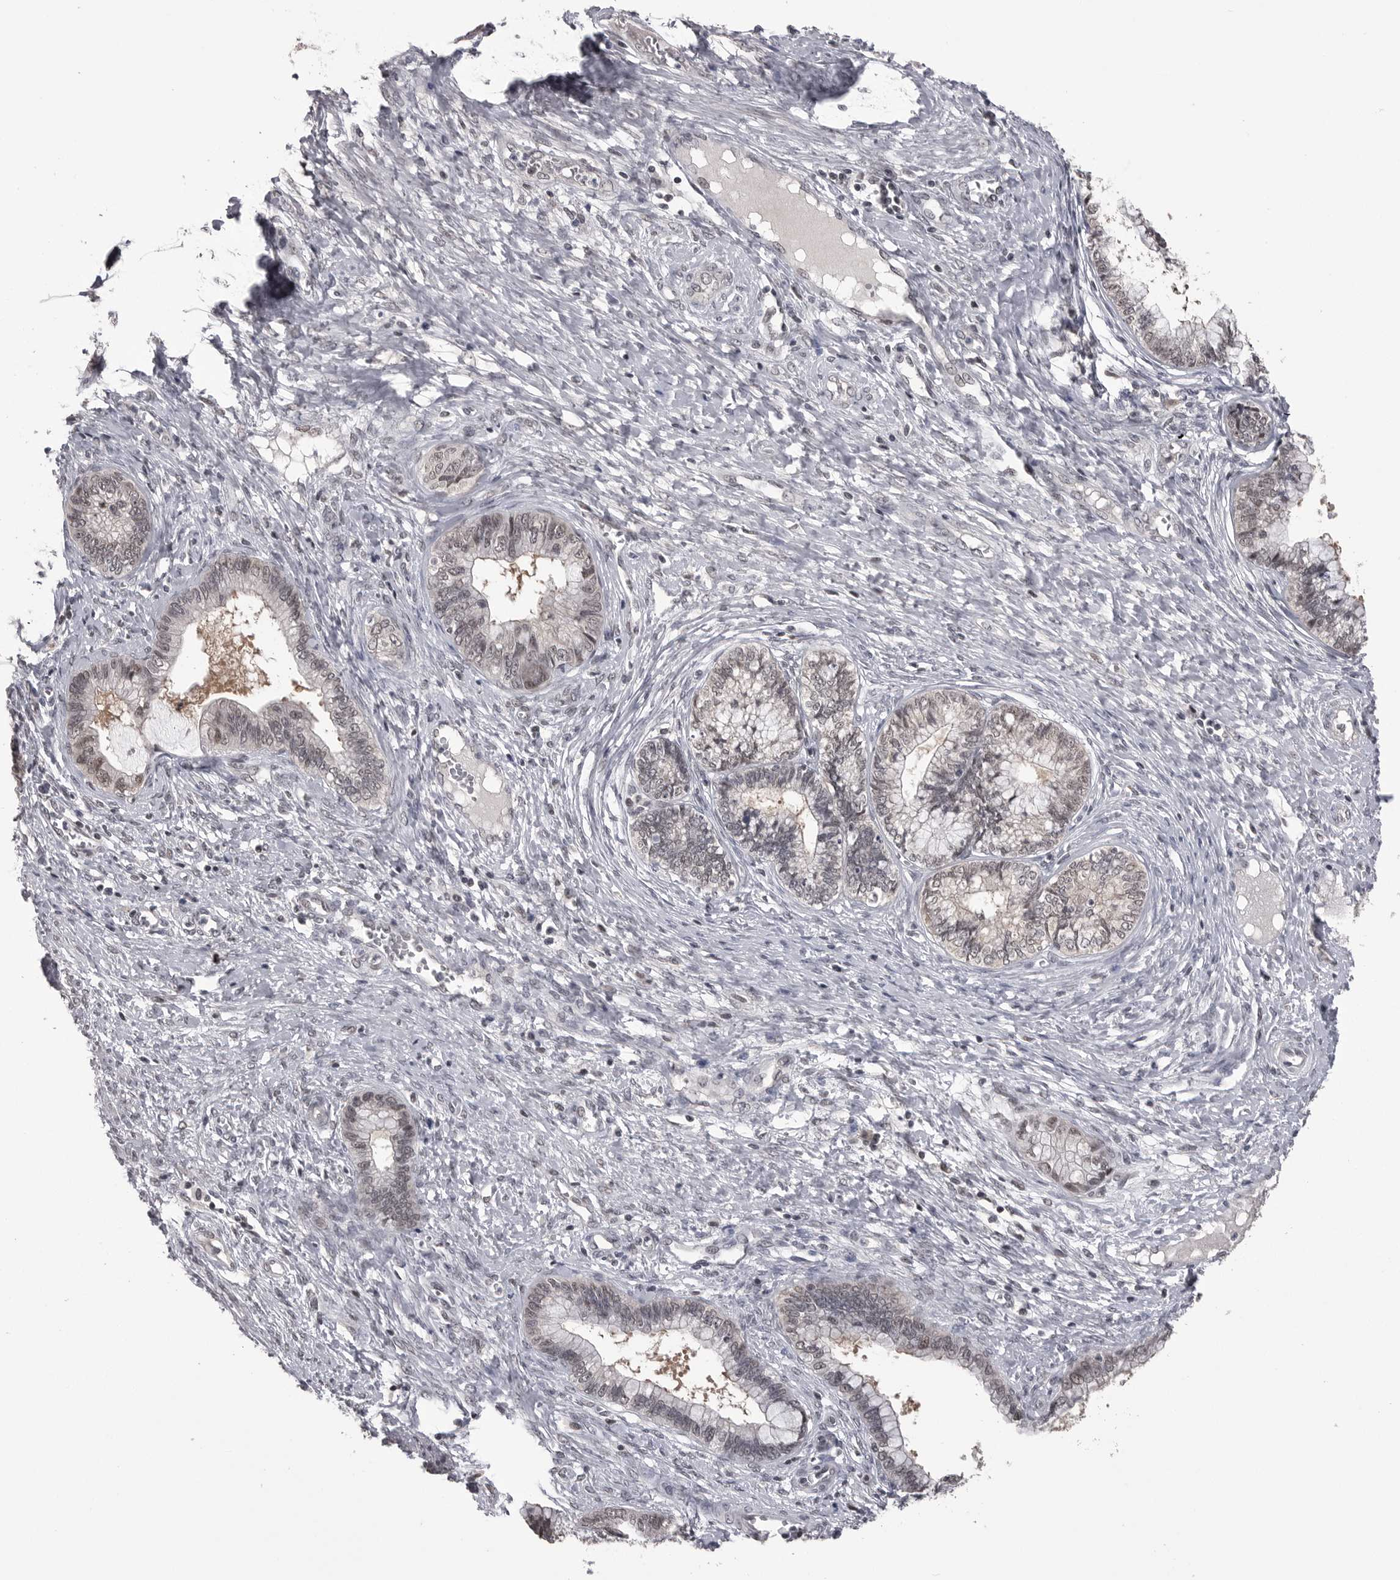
{"staining": {"intensity": "weak", "quantity": ">75%", "location": "nuclear"}, "tissue": "cervical cancer", "cell_type": "Tumor cells", "image_type": "cancer", "snomed": [{"axis": "morphology", "description": "Adenocarcinoma, NOS"}, {"axis": "topography", "description": "Cervix"}], "caption": "IHC of human adenocarcinoma (cervical) shows low levels of weak nuclear expression in approximately >75% of tumor cells. Nuclei are stained in blue.", "gene": "DLG2", "patient": {"sex": "female", "age": 44}}